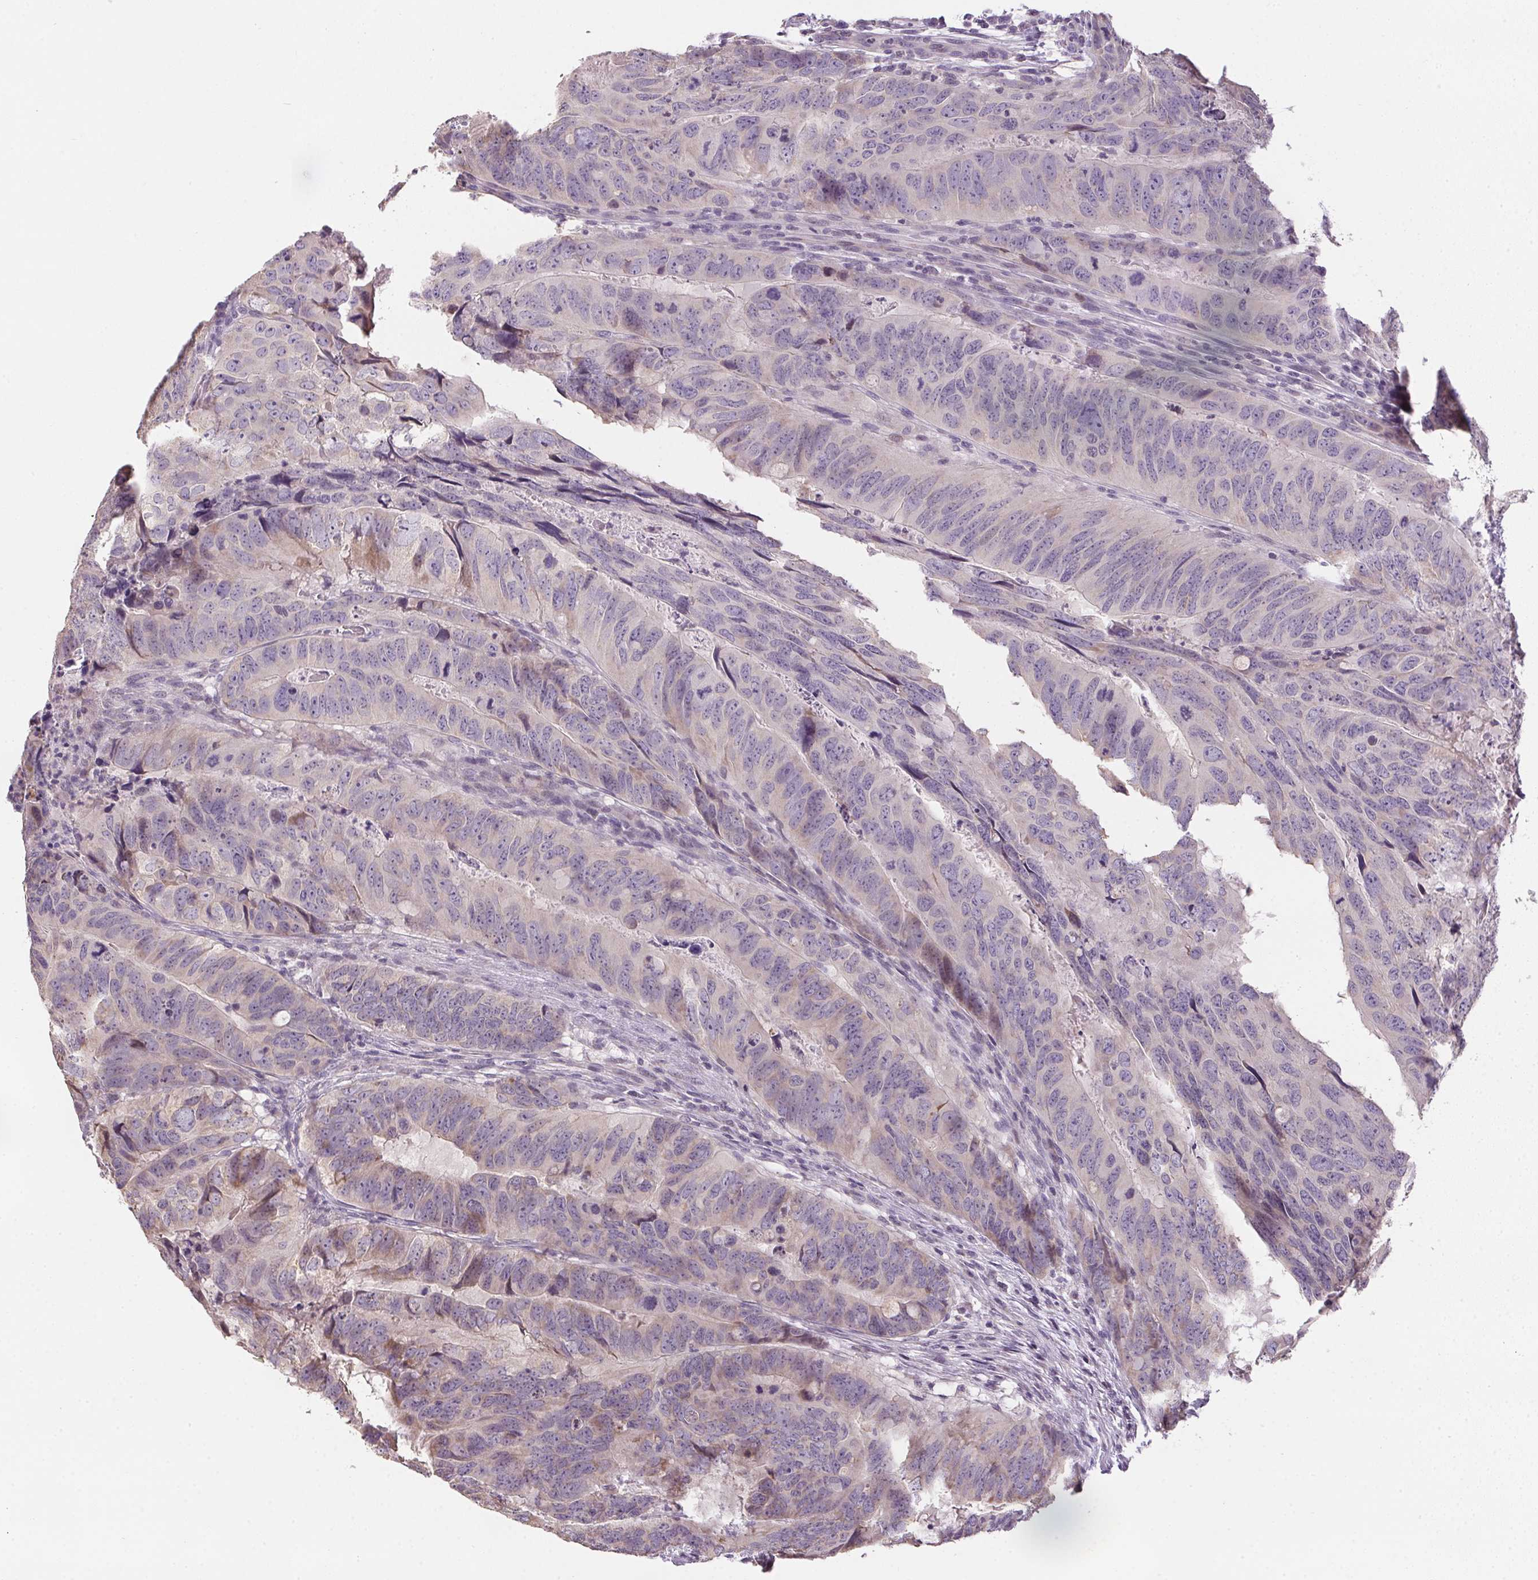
{"staining": {"intensity": "negative", "quantity": "none", "location": "none"}, "tissue": "colorectal cancer", "cell_type": "Tumor cells", "image_type": "cancer", "snomed": [{"axis": "morphology", "description": "Adenocarcinoma, NOS"}, {"axis": "topography", "description": "Colon"}], "caption": "High magnification brightfield microscopy of adenocarcinoma (colorectal) stained with DAB (brown) and counterstained with hematoxylin (blue): tumor cells show no significant positivity. (DAB (3,3'-diaminobenzidine) IHC, high magnification).", "gene": "SPACA9", "patient": {"sex": "male", "age": 79}}